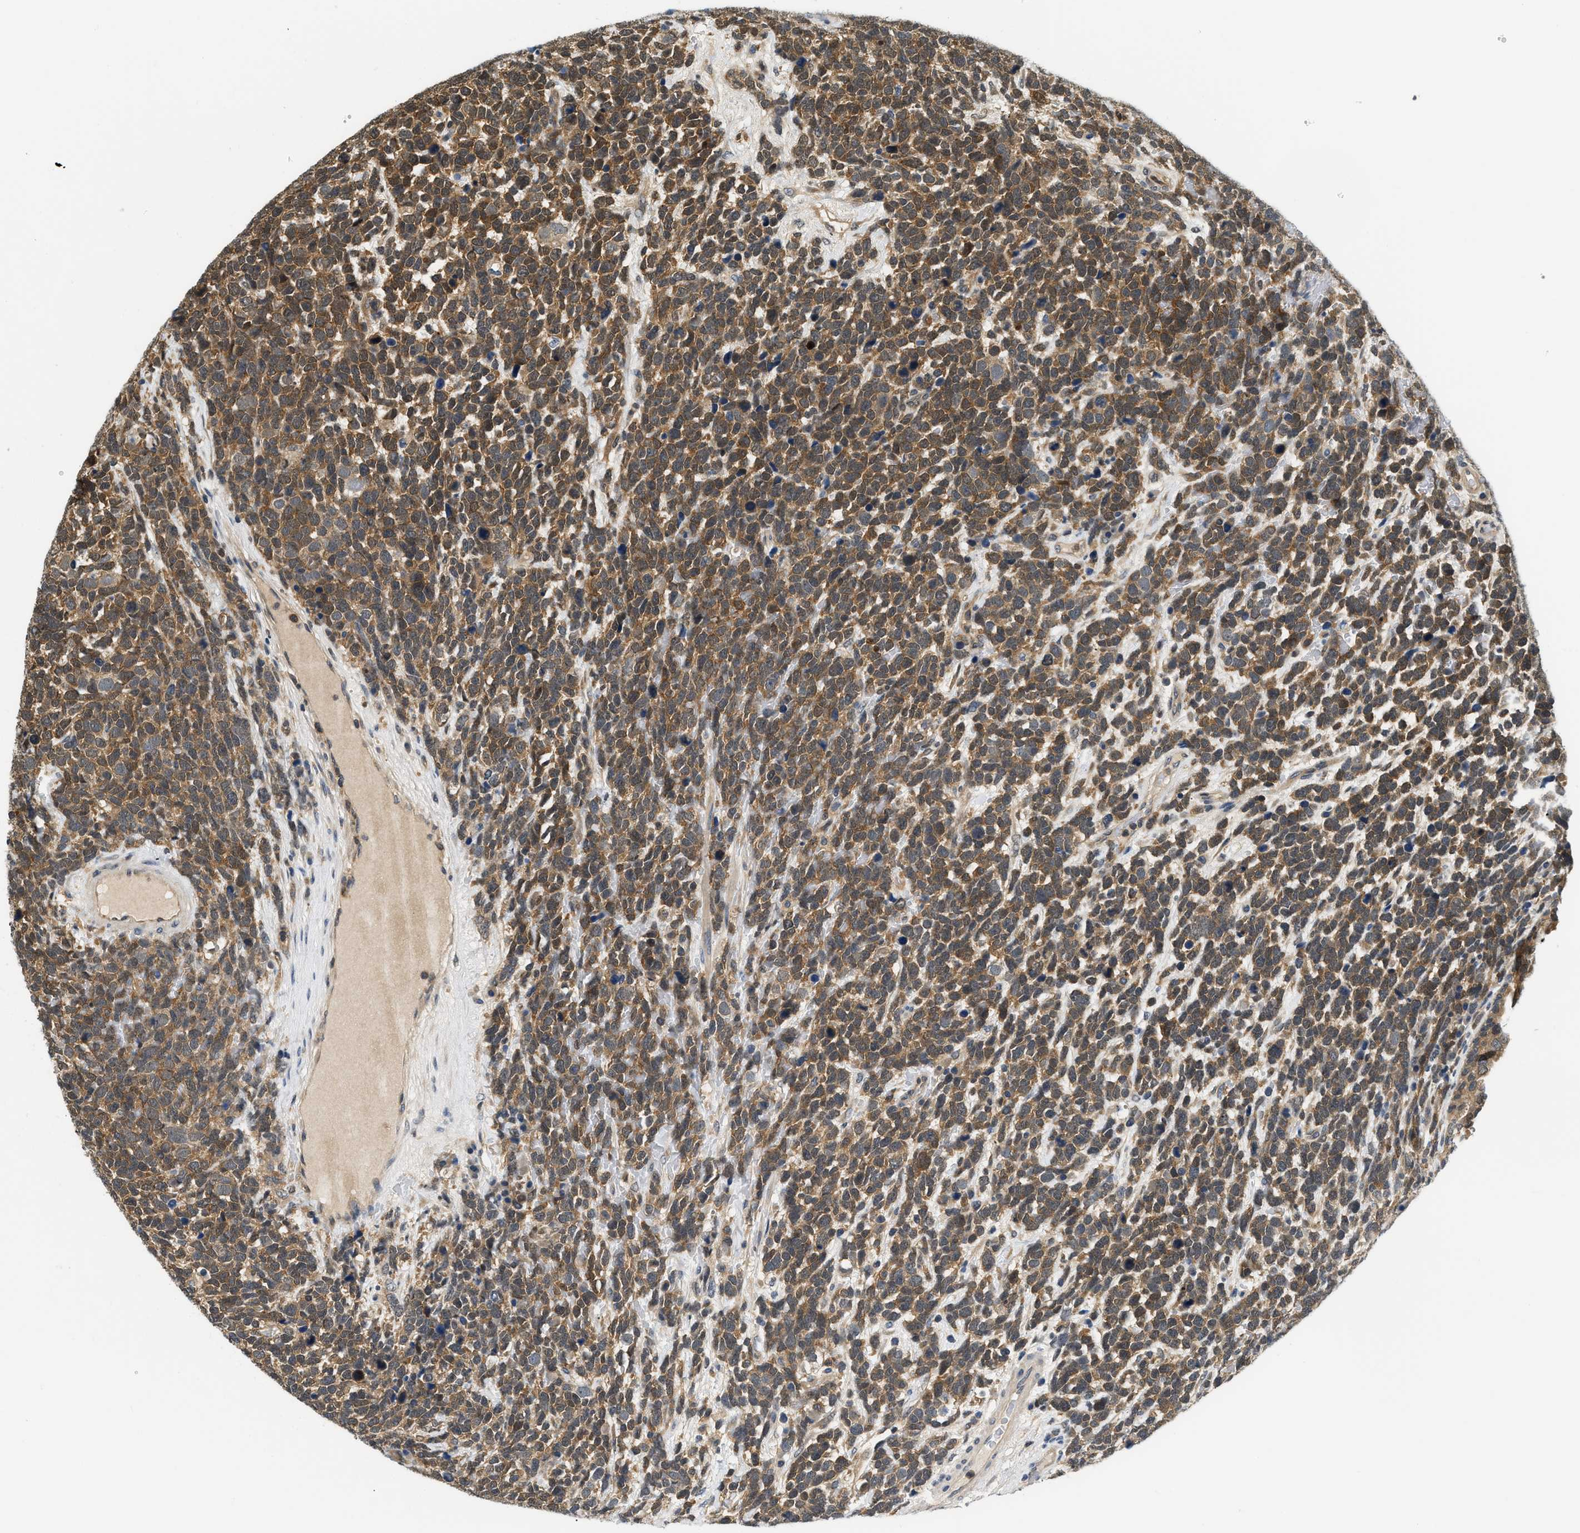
{"staining": {"intensity": "moderate", "quantity": ">75%", "location": "cytoplasmic/membranous,nuclear"}, "tissue": "urothelial cancer", "cell_type": "Tumor cells", "image_type": "cancer", "snomed": [{"axis": "morphology", "description": "Urothelial carcinoma, High grade"}, {"axis": "topography", "description": "Urinary bladder"}], "caption": "The image reveals immunohistochemical staining of high-grade urothelial carcinoma. There is moderate cytoplasmic/membranous and nuclear positivity is identified in approximately >75% of tumor cells.", "gene": "EIF4EBP2", "patient": {"sex": "female", "age": 82}}